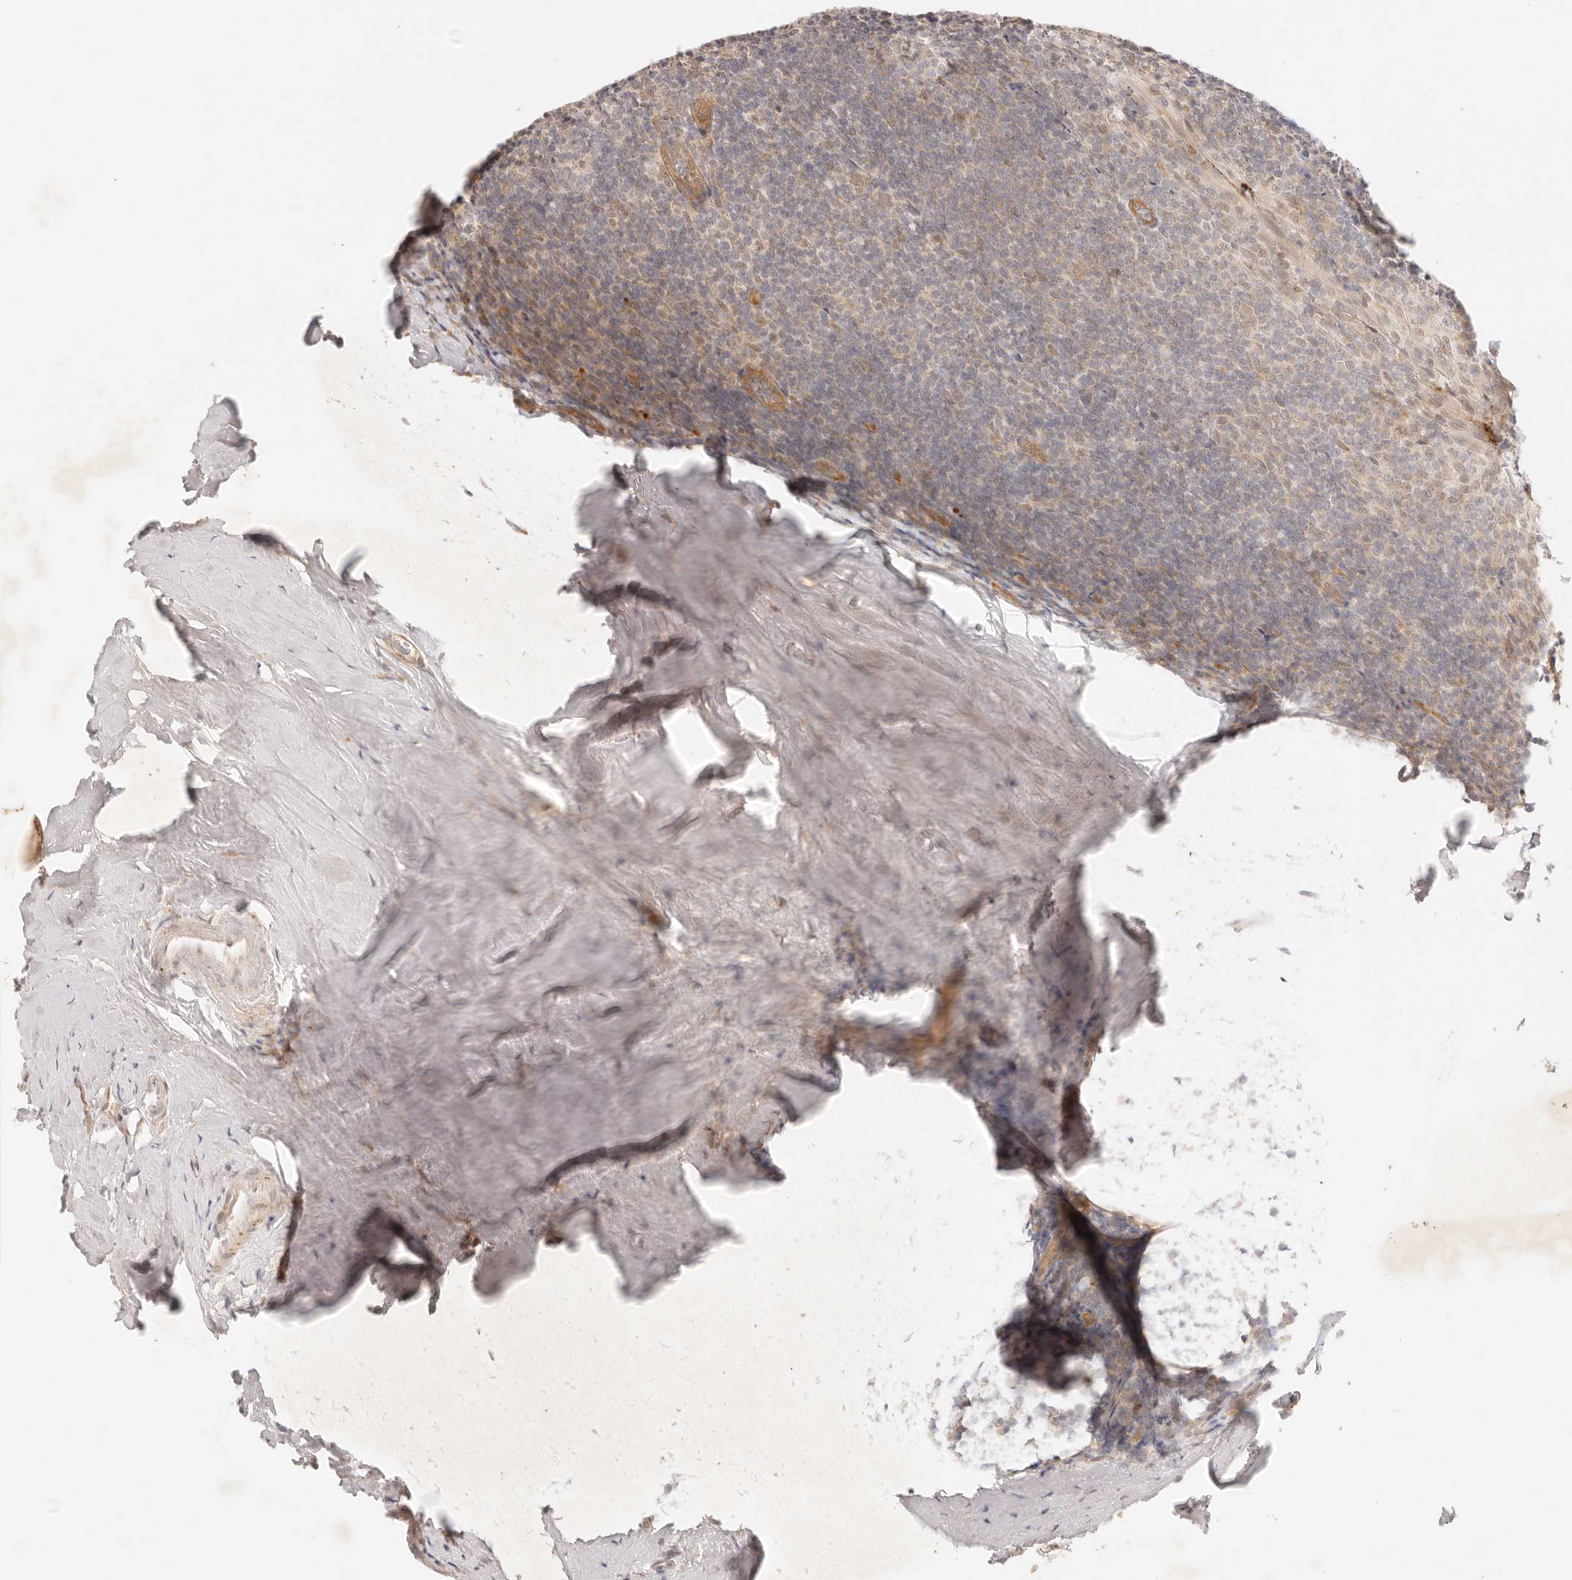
{"staining": {"intensity": "weak", "quantity": "<25%", "location": "cytoplasmic/membranous"}, "tissue": "tonsil", "cell_type": "Germinal center cells", "image_type": "normal", "snomed": [{"axis": "morphology", "description": "Normal tissue, NOS"}, {"axis": "topography", "description": "Tonsil"}], "caption": "High magnification brightfield microscopy of normal tonsil stained with DAB (3,3'-diaminobenzidine) (brown) and counterstained with hematoxylin (blue): germinal center cells show no significant staining. (DAB IHC, high magnification).", "gene": "GPR156", "patient": {"sex": "male", "age": 37}}